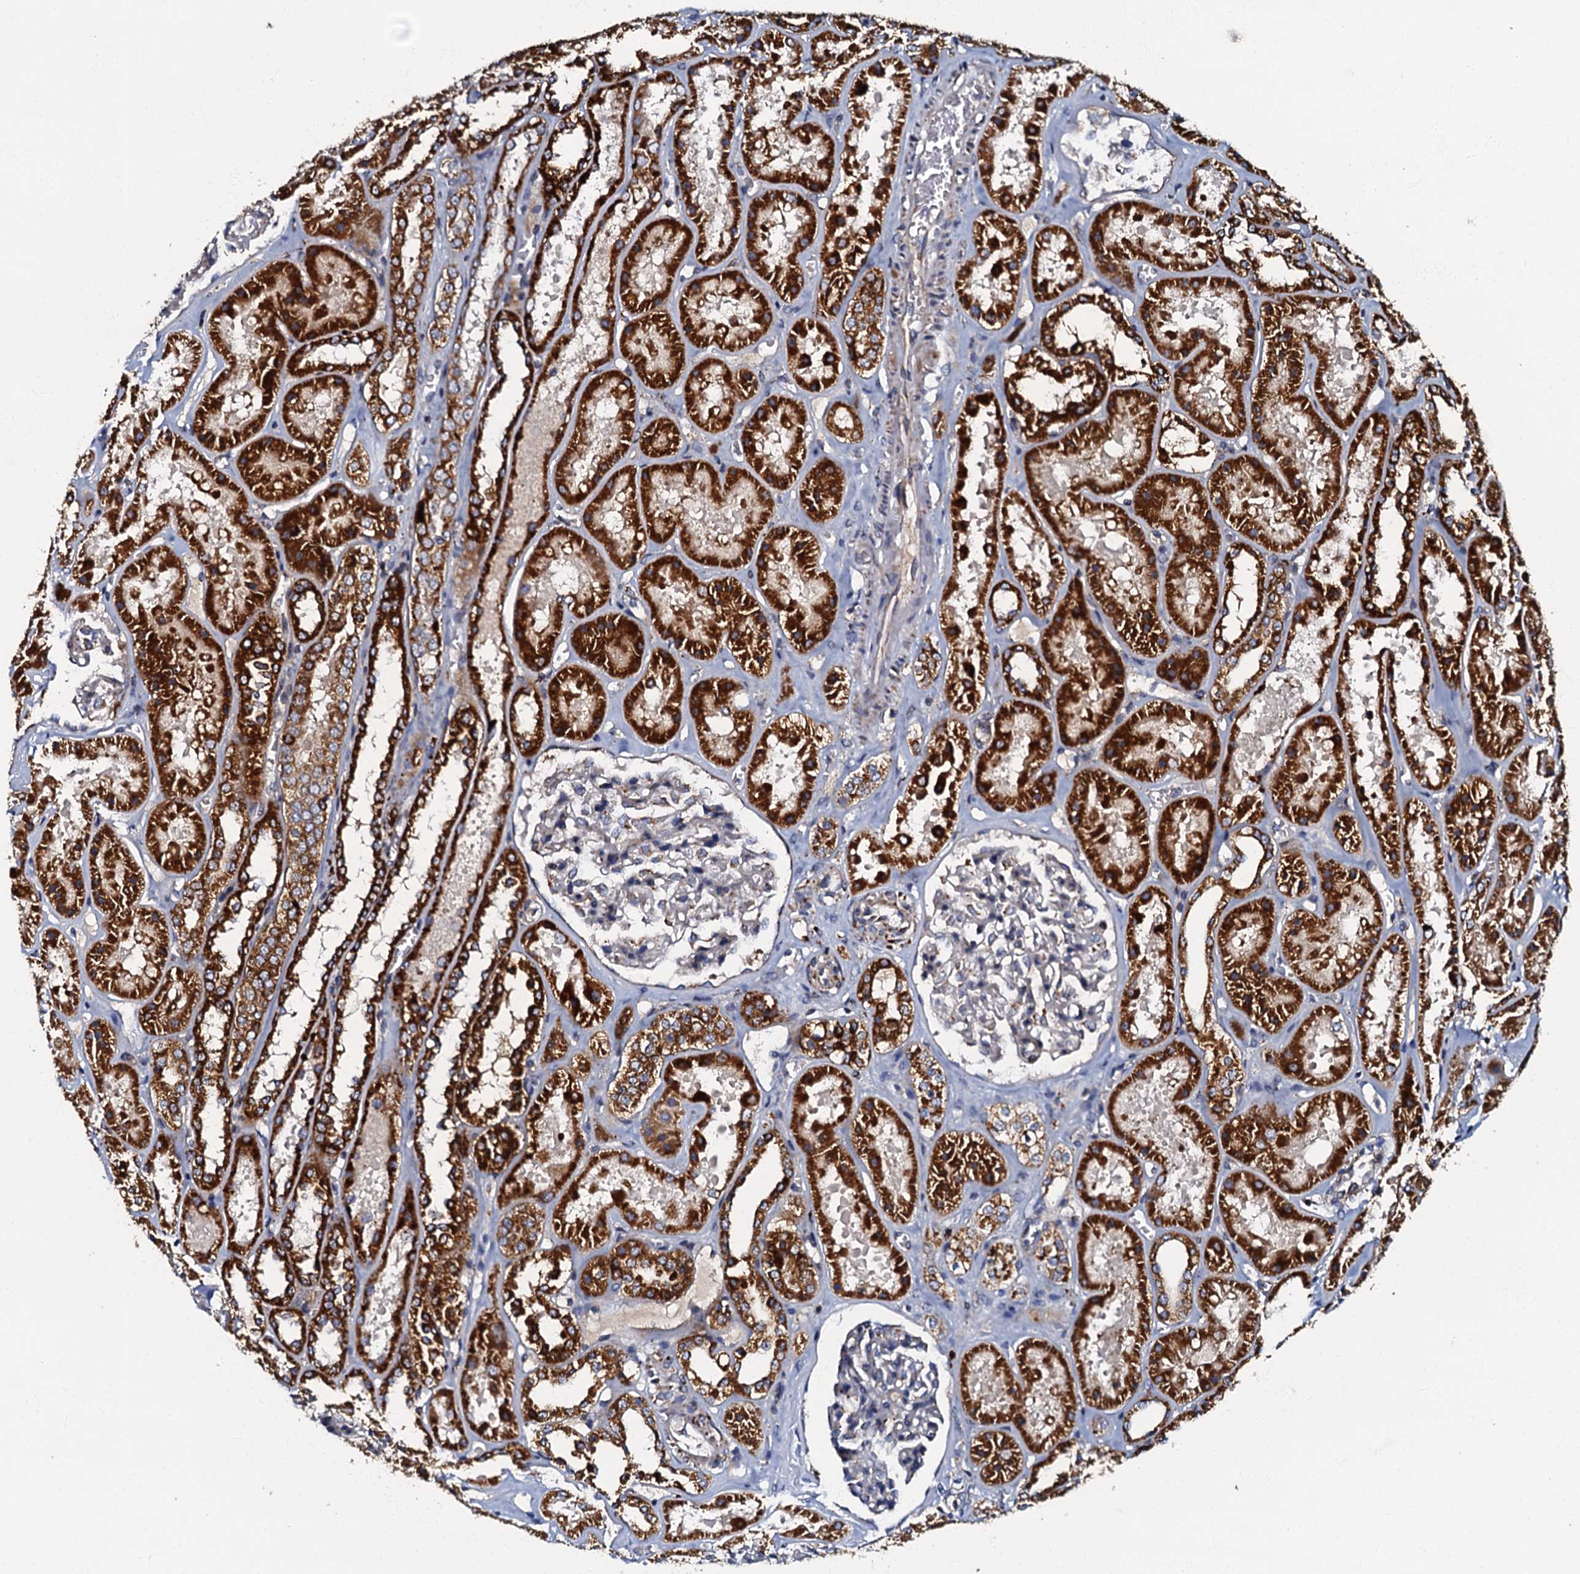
{"staining": {"intensity": "weak", "quantity": "<25%", "location": "cytoplasmic/membranous"}, "tissue": "kidney", "cell_type": "Cells in glomeruli", "image_type": "normal", "snomed": [{"axis": "morphology", "description": "Normal tissue, NOS"}, {"axis": "topography", "description": "Kidney"}], "caption": "DAB (3,3'-diaminobenzidine) immunohistochemical staining of normal kidney displays no significant expression in cells in glomeruli.", "gene": "NDUFA12", "patient": {"sex": "female", "age": 41}}